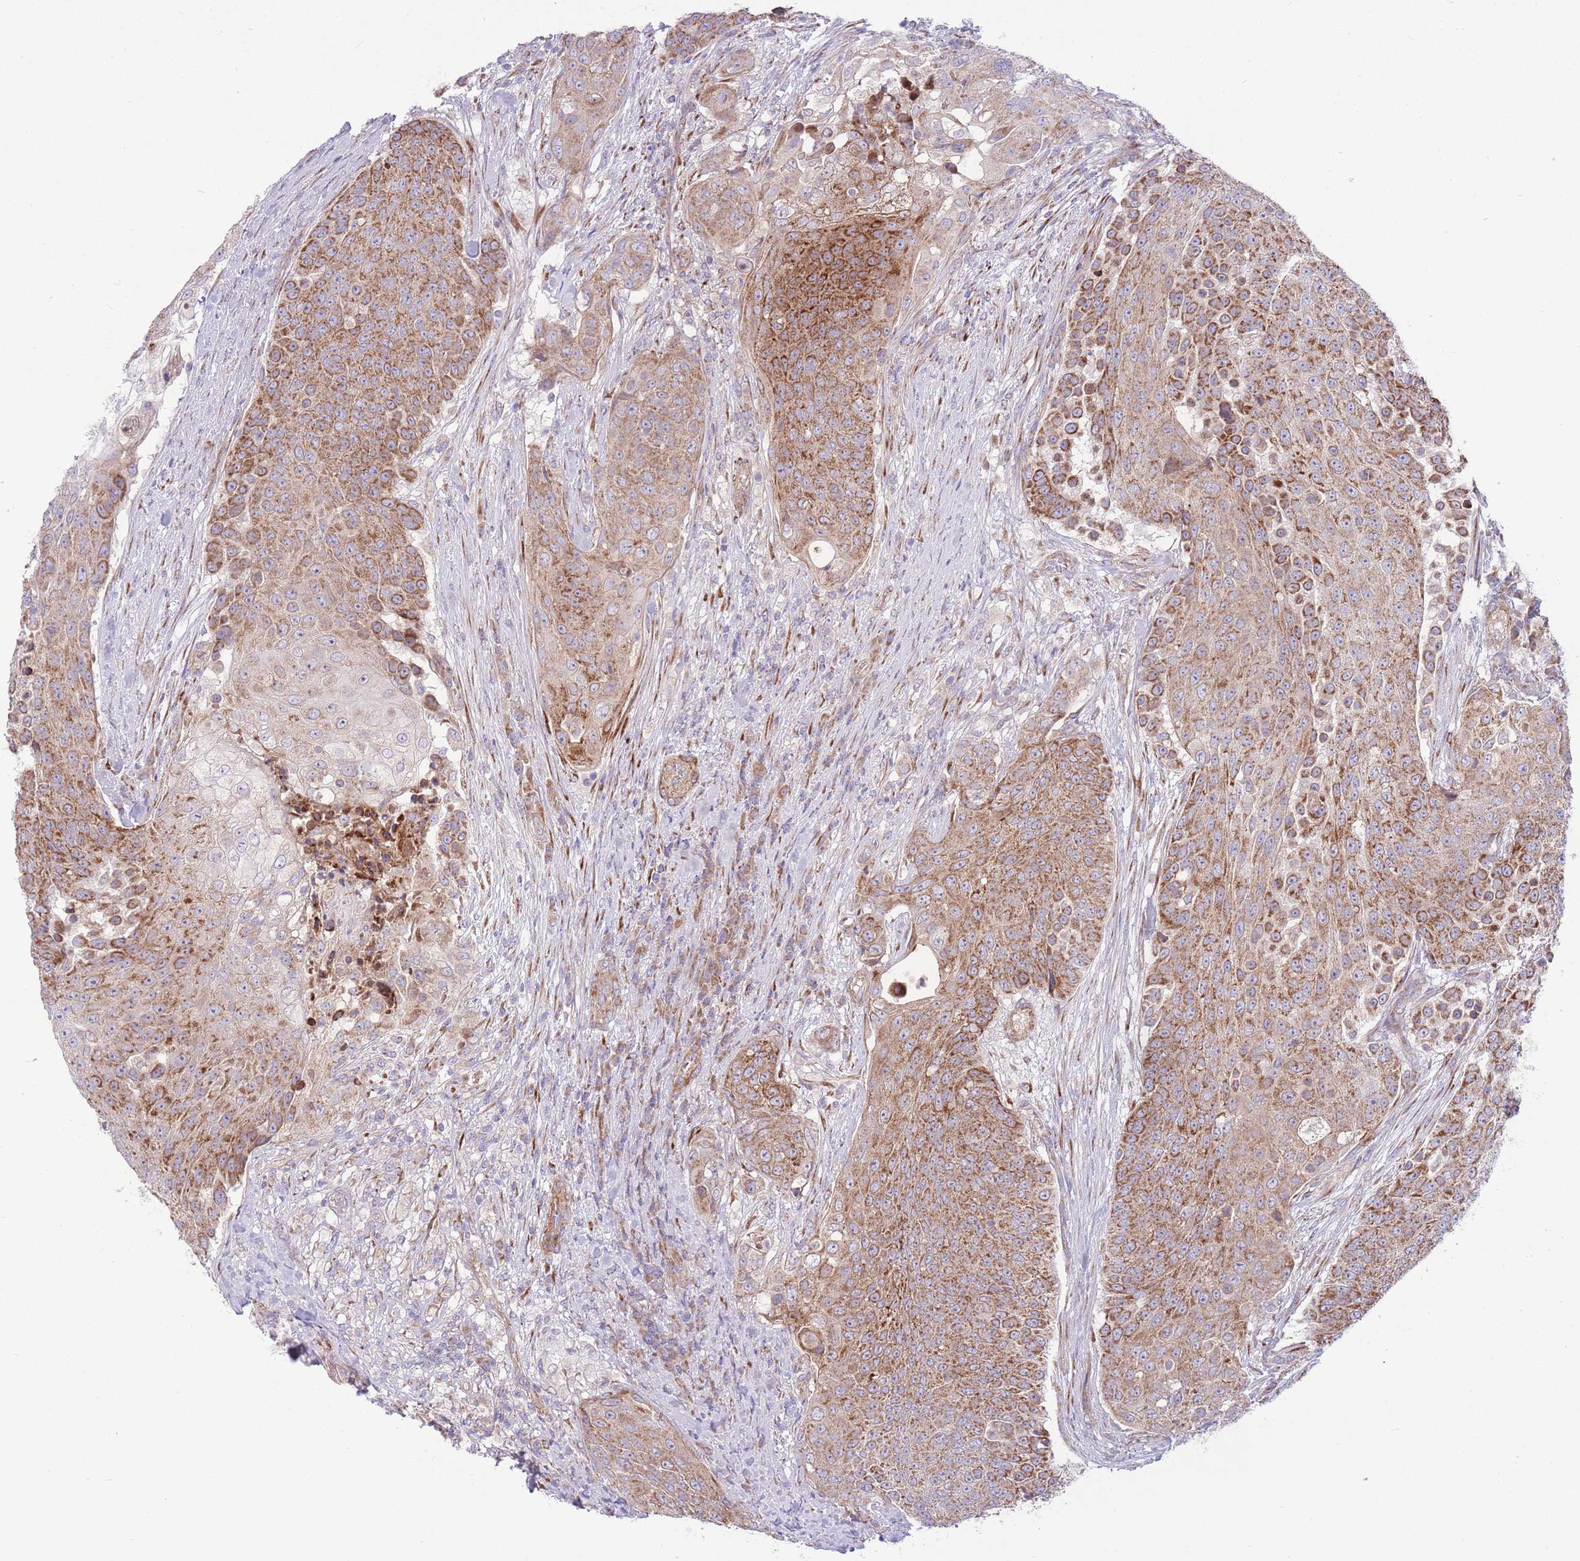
{"staining": {"intensity": "strong", "quantity": "25%-75%", "location": "cytoplasmic/membranous"}, "tissue": "urothelial cancer", "cell_type": "Tumor cells", "image_type": "cancer", "snomed": [{"axis": "morphology", "description": "Urothelial carcinoma, High grade"}, {"axis": "topography", "description": "Urinary bladder"}], "caption": "Urothelial carcinoma (high-grade) stained with immunohistochemistry exhibits strong cytoplasmic/membranous expression in approximately 25%-75% of tumor cells. (DAB IHC with brightfield microscopy, high magnification).", "gene": "TOMM5", "patient": {"sex": "female", "age": 63}}